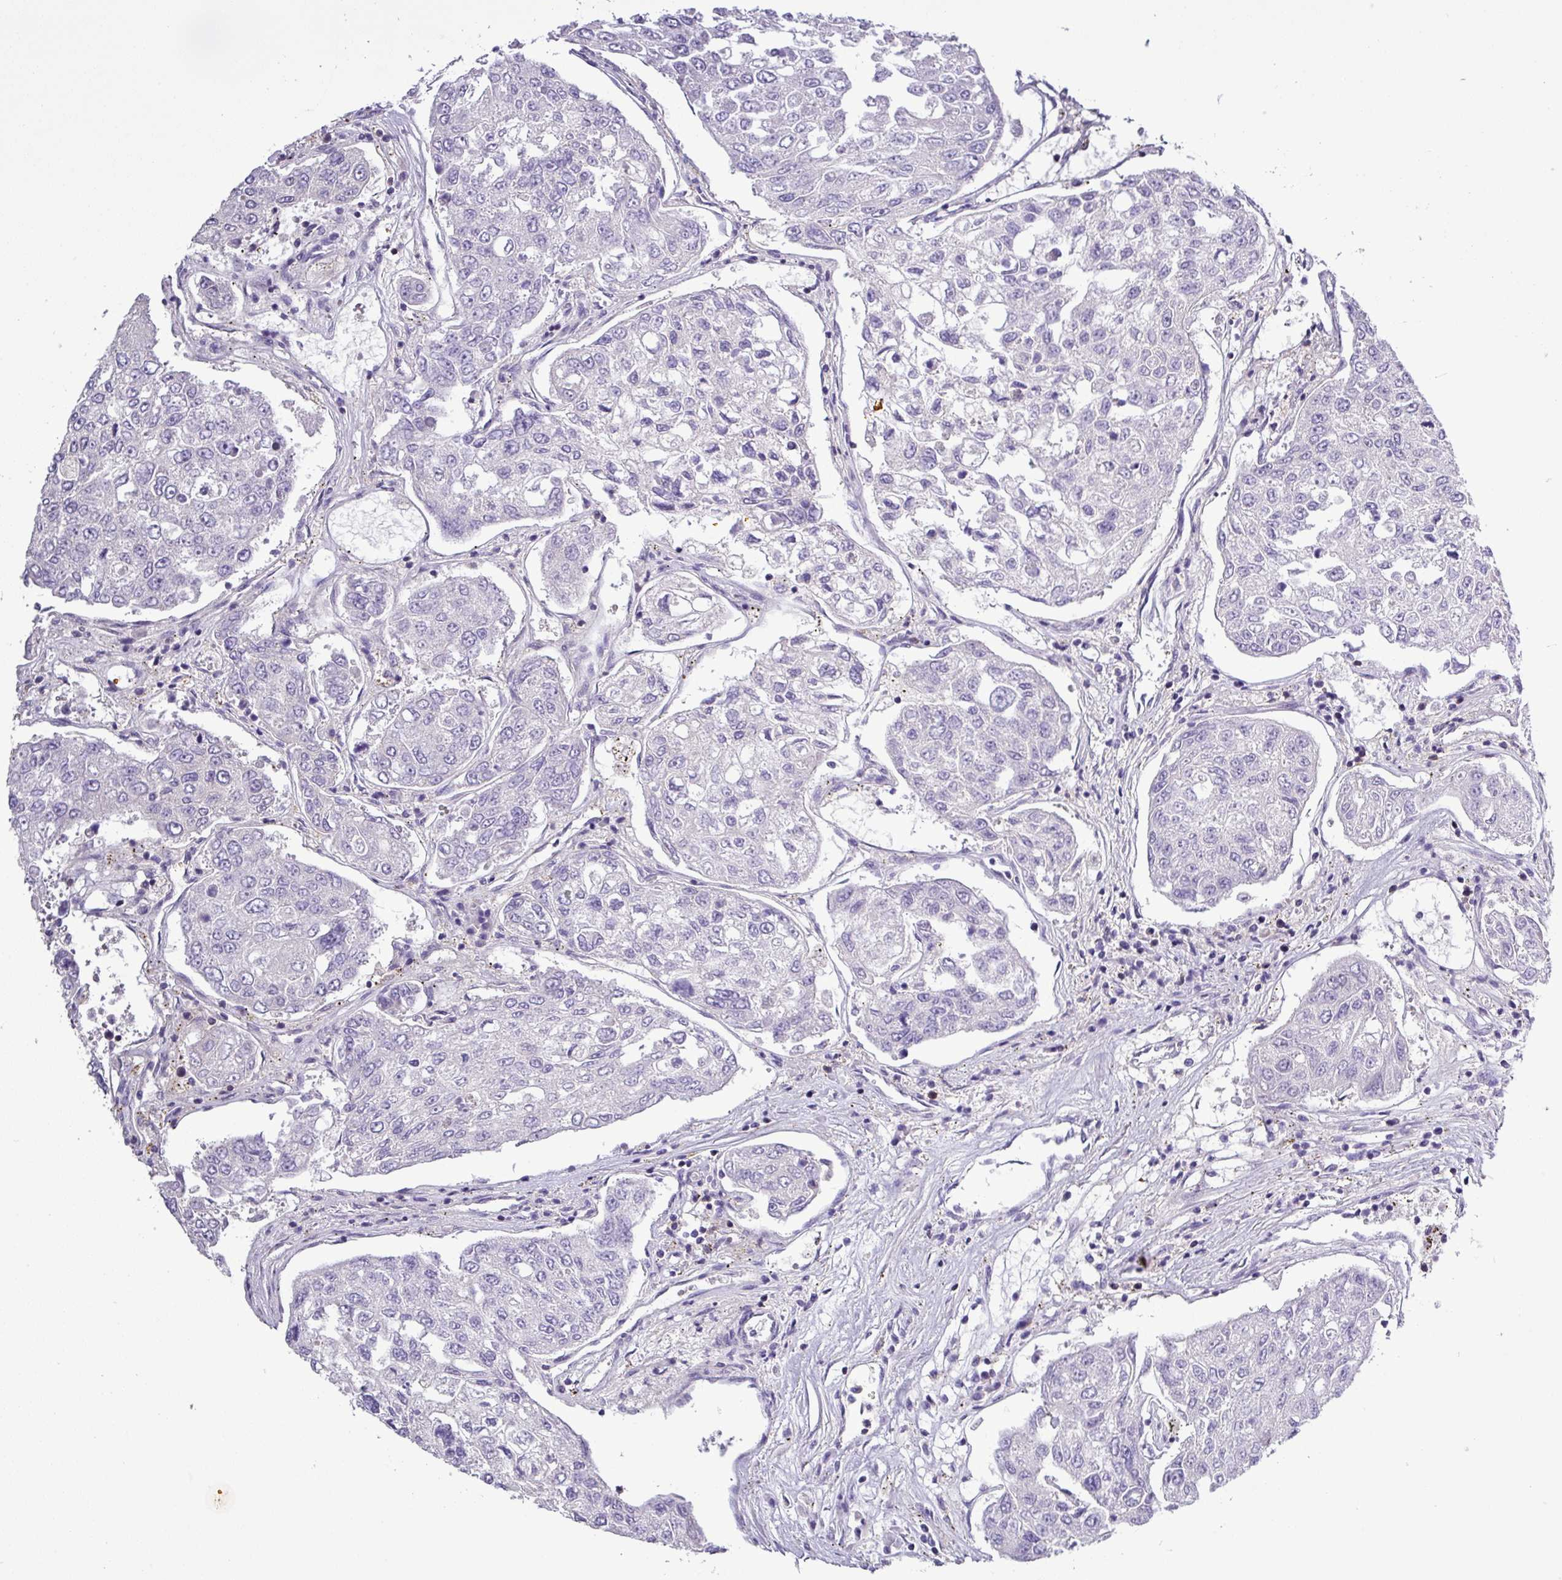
{"staining": {"intensity": "negative", "quantity": "none", "location": "none"}, "tissue": "urothelial cancer", "cell_type": "Tumor cells", "image_type": "cancer", "snomed": [{"axis": "morphology", "description": "Urothelial carcinoma, High grade"}, {"axis": "topography", "description": "Lymph node"}, {"axis": "topography", "description": "Urinary bladder"}], "caption": "The IHC micrograph has no significant expression in tumor cells of urothelial cancer tissue.", "gene": "CARHSP1", "patient": {"sex": "male", "age": 51}}